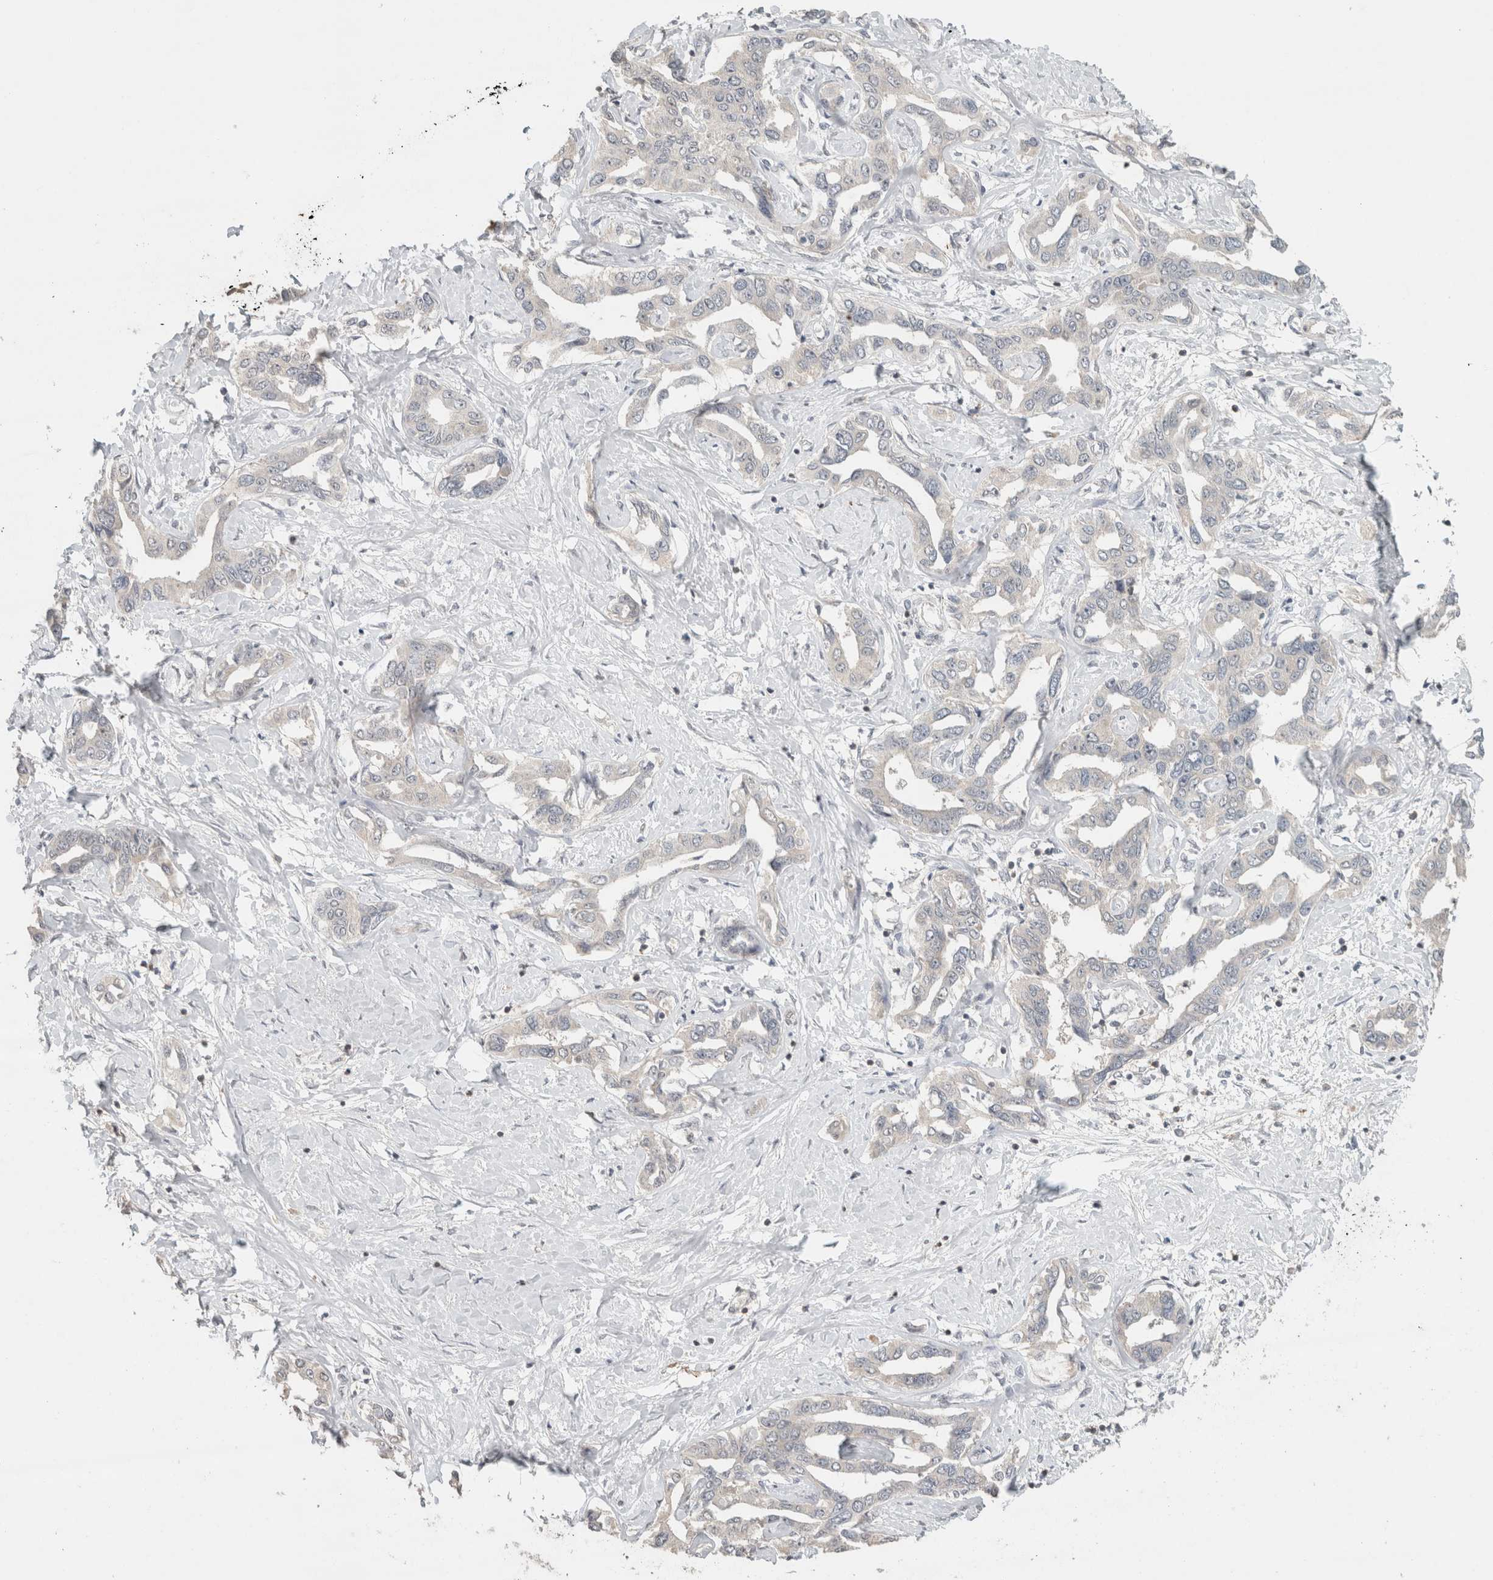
{"staining": {"intensity": "negative", "quantity": "none", "location": "none"}, "tissue": "liver cancer", "cell_type": "Tumor cells", "image_type": "cancer", "snomed": [{"axis": "morphology", "description": "Cholangiocarcinoma"}, {"axis": "topography", "description": "Liver"}], "caption": "IHC photomicrograph of cholangiocarcinoma (liver) stained for a protein (brown), which reveals no expression in tumor cells.", "gene": "TRAT1", "patient": {"sex": "male", "age": 59}}